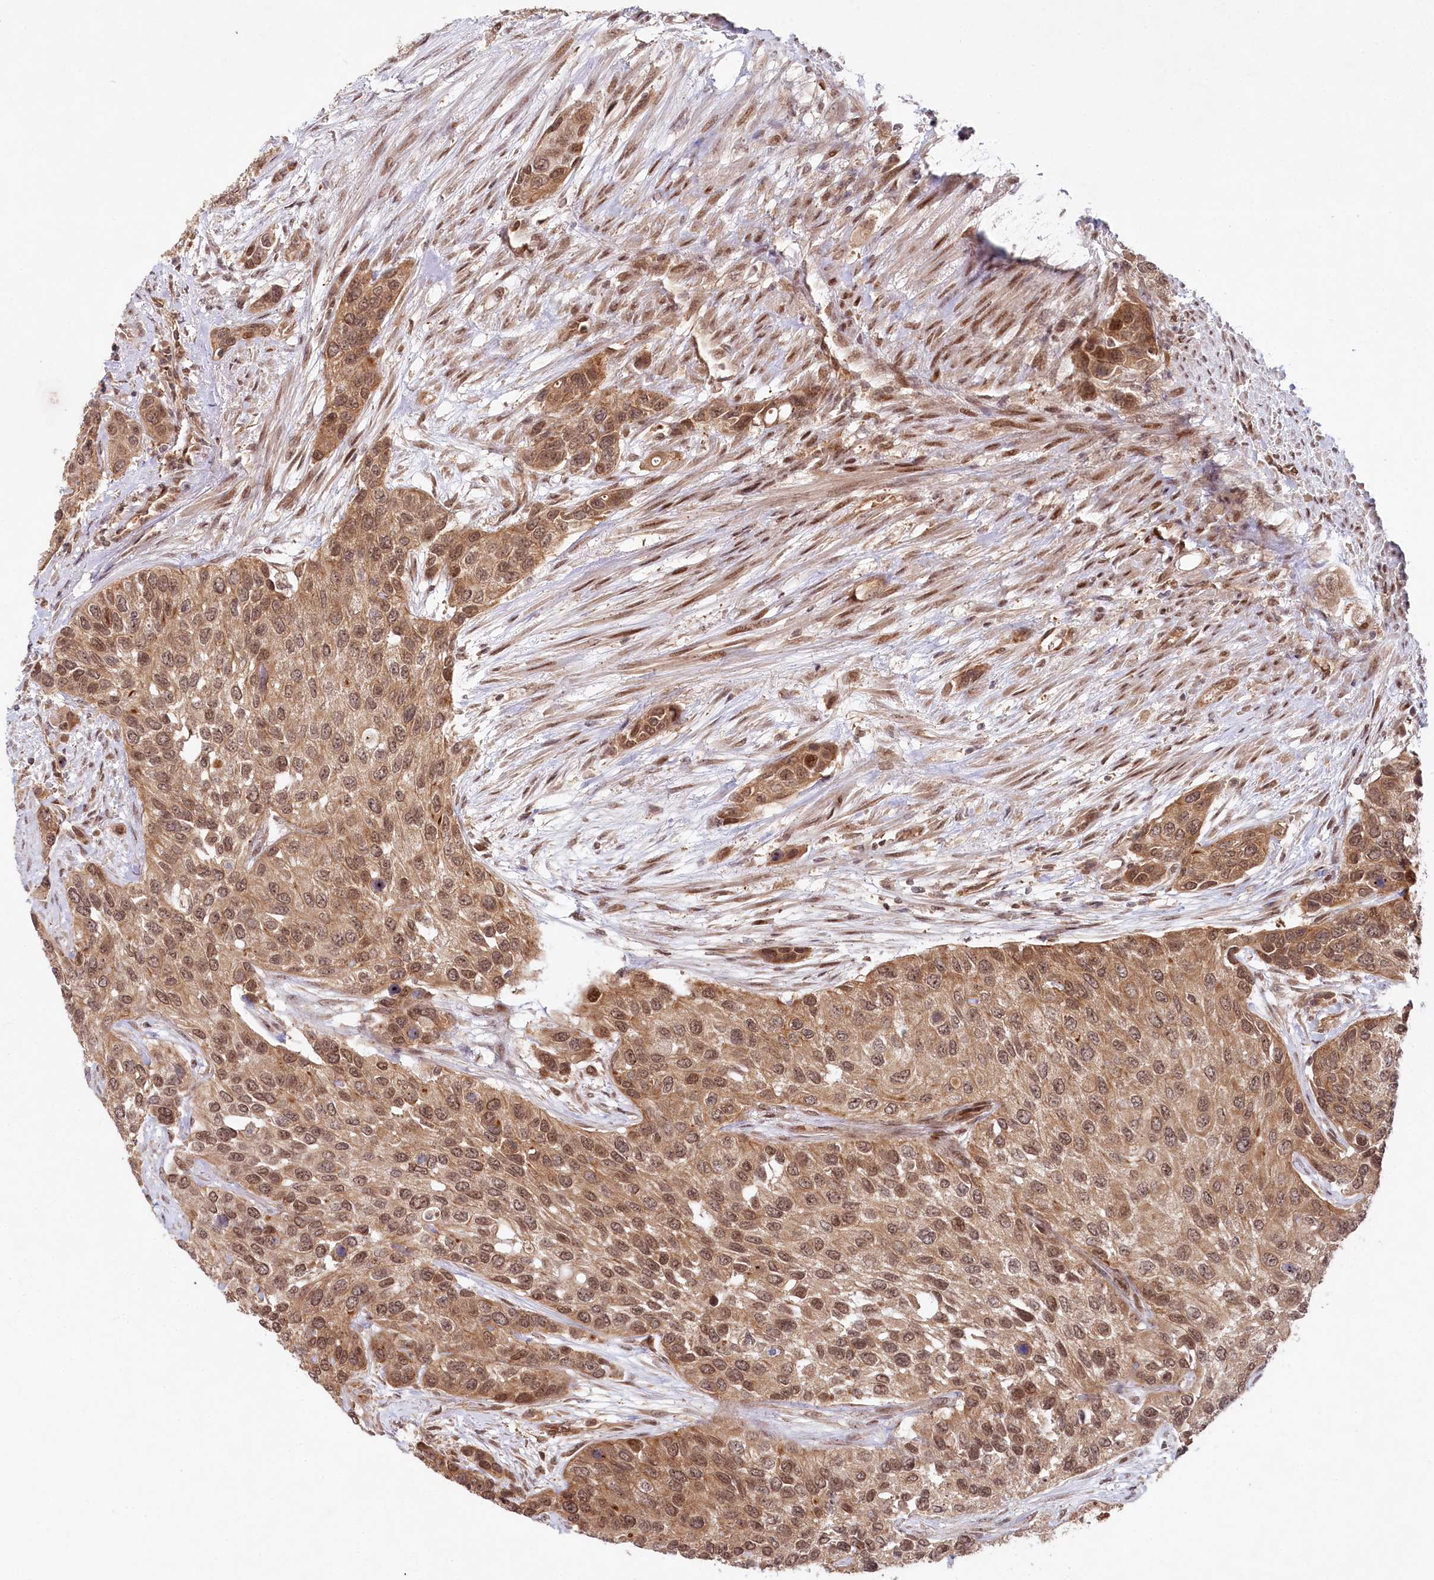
{"staining": {"intensity": "moderate", "quantity": ">75%", "location": "cytoplasmic/membranous,nuclear"}, "tissue": "urothelial cancer", "cell_type": "Tumor cells", "image_type": "cancer", "snomed": [{"axis": "morphology", "description": "Normal tissue, NOS"}, {"axis": "morphology", "description": "Urothelial carcinoma, High grade"}, {"axis": "topography", "description": "Vascular tissue"}, {"axis": "topography", "description": "Urinary bladder"}], "caption": "High-power microscopy captured an immunohistochemistry histopathology image of urothelial cancer, revealing moderate cytoplasmic/membranous and nuclear staining in approximately >75% of tumor cells. Nuclei are stained in blue.", "gene": "CCDC65", "patient": {"sex": "female", "age": 56}}